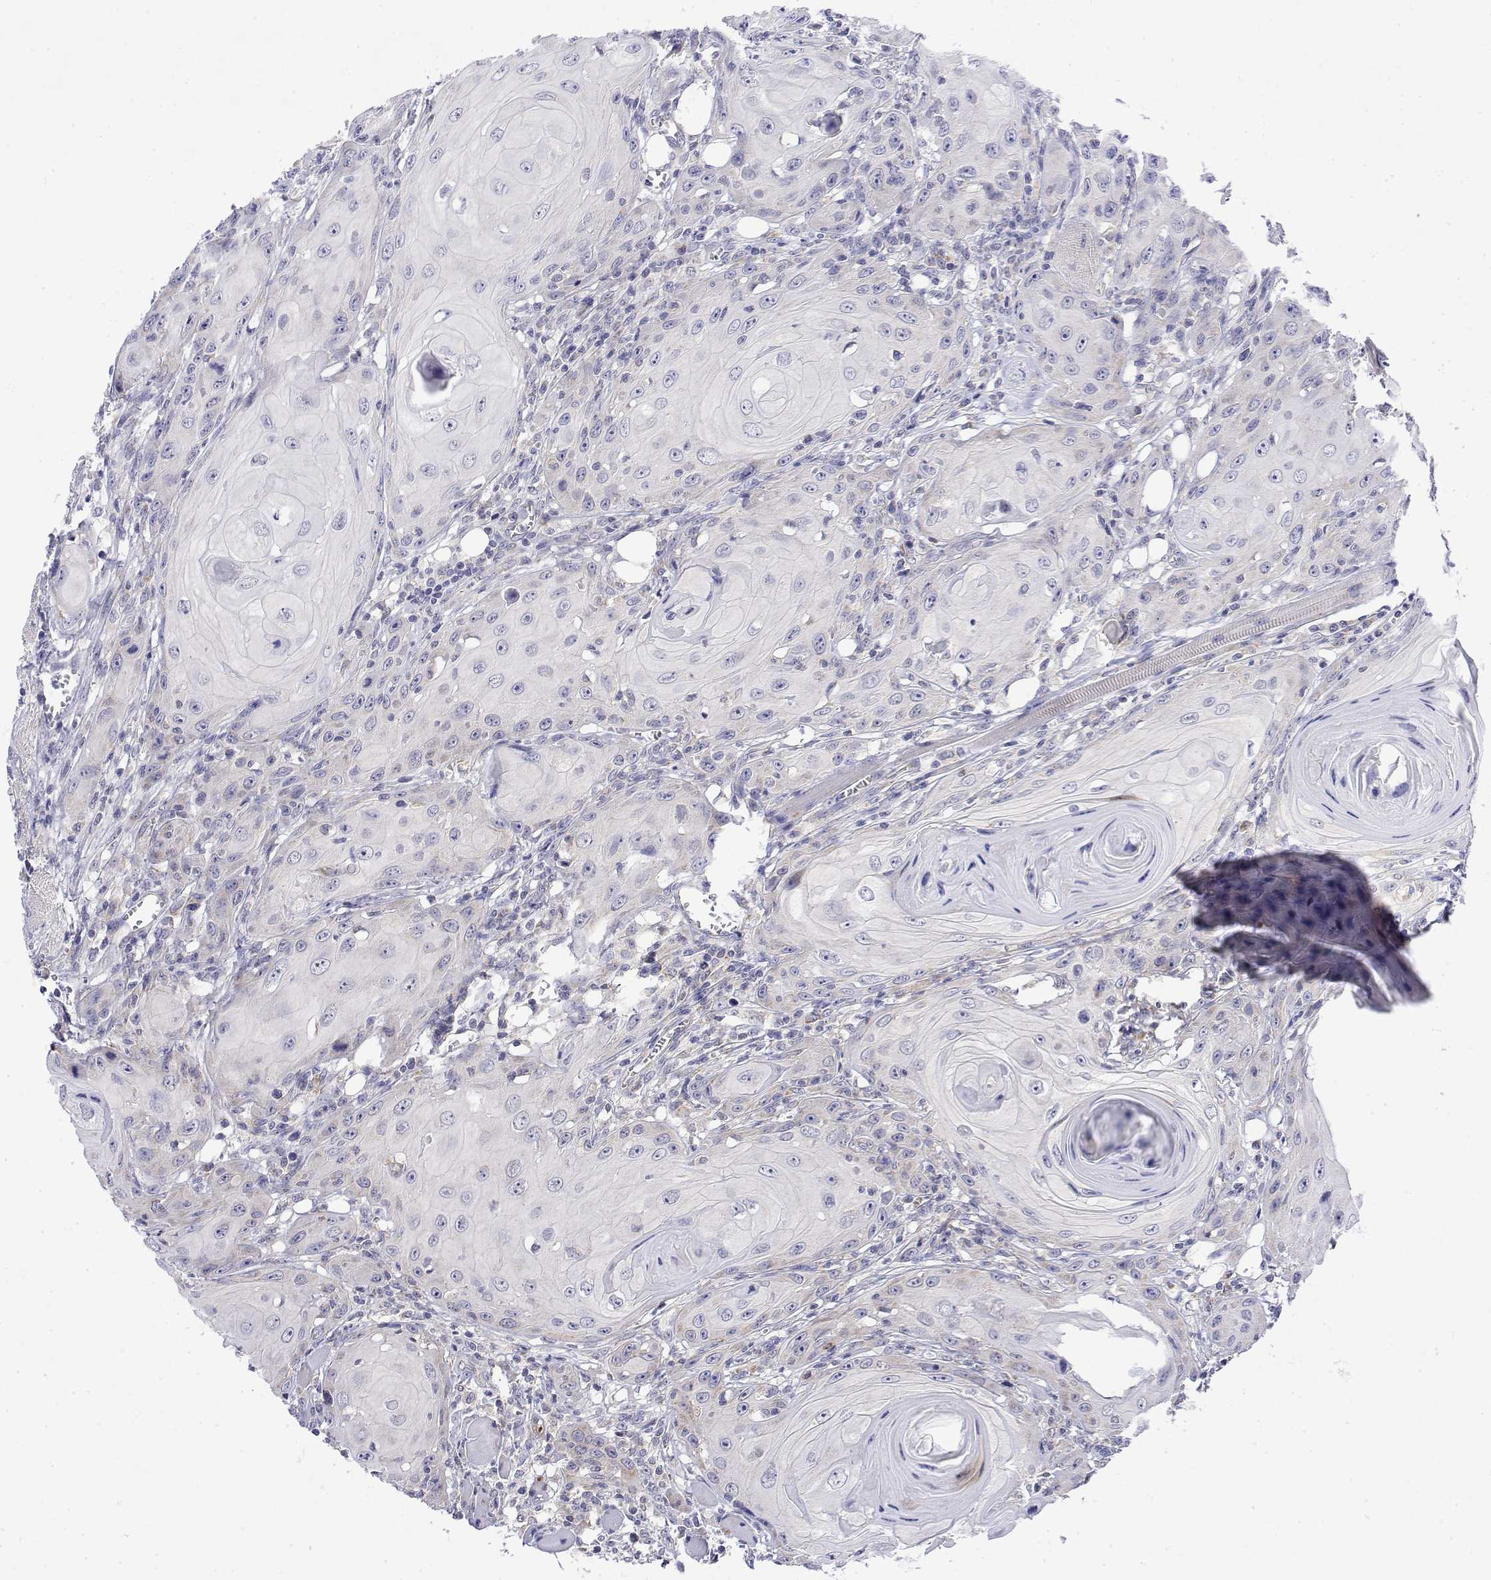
{"staining": {"intensity": "negative", "quantity": "none", "location": "none"}, "tissue": "head and neck cancer", "cell_type": "Tumor cells", "image_type": "cancer", "snomed": [{"axis": "morphology", "description": "Squamous cell carcinoma, NOS"}, {"axis": "topography", "description": "Head-Neck"}], "caption": "DAB (3,3'-diaminobenzidine) immunohistochemical staining of human squamous cell carcinoma (head and neck) reveals no significant positivity in tumor cells.", "gene": "GADD45GIP1", "patient": {"sex": "female", "age": 80}}